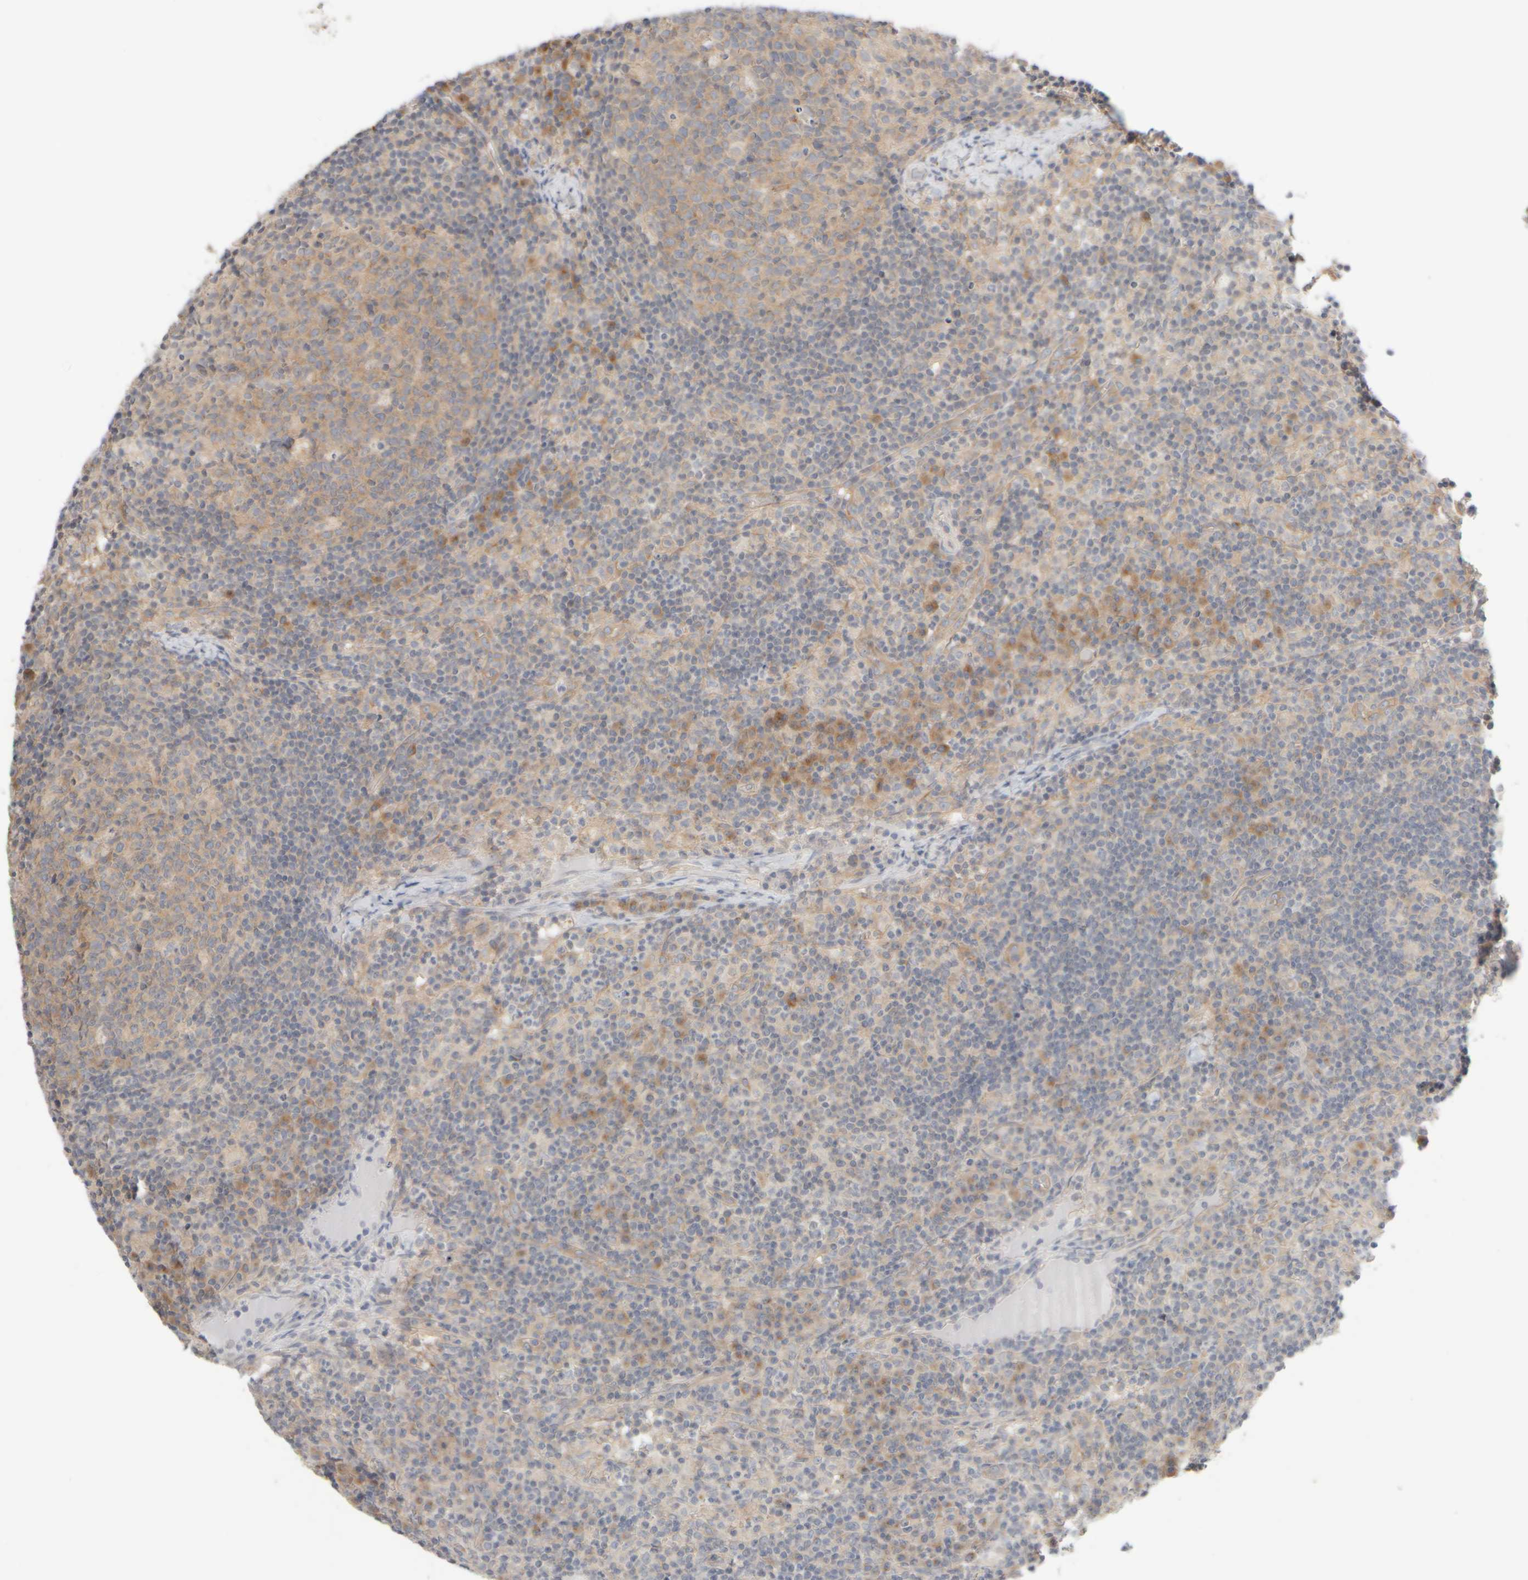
{"staining": {"intensity": "weak", "quantity": "<25%", "location": "cytoplasmic/membranous"}, "tissue": "lymph node", "cell_type": "Germinal center cells", "image_type": "normal", "snomed": [{"axis": "morphology", "description": "Normal tissue, NOS"}, {"axis": "morphology", "description": "Inflammation, NOS"}, {"axis": "topography", "description": "Lymph node"}], "caption": "Photomicrograph shows no significant protein staining in germinal center cells of unremarkable lymph node.", "gene": "GOPC", "patient": {"sex": "male", "age": 55}}